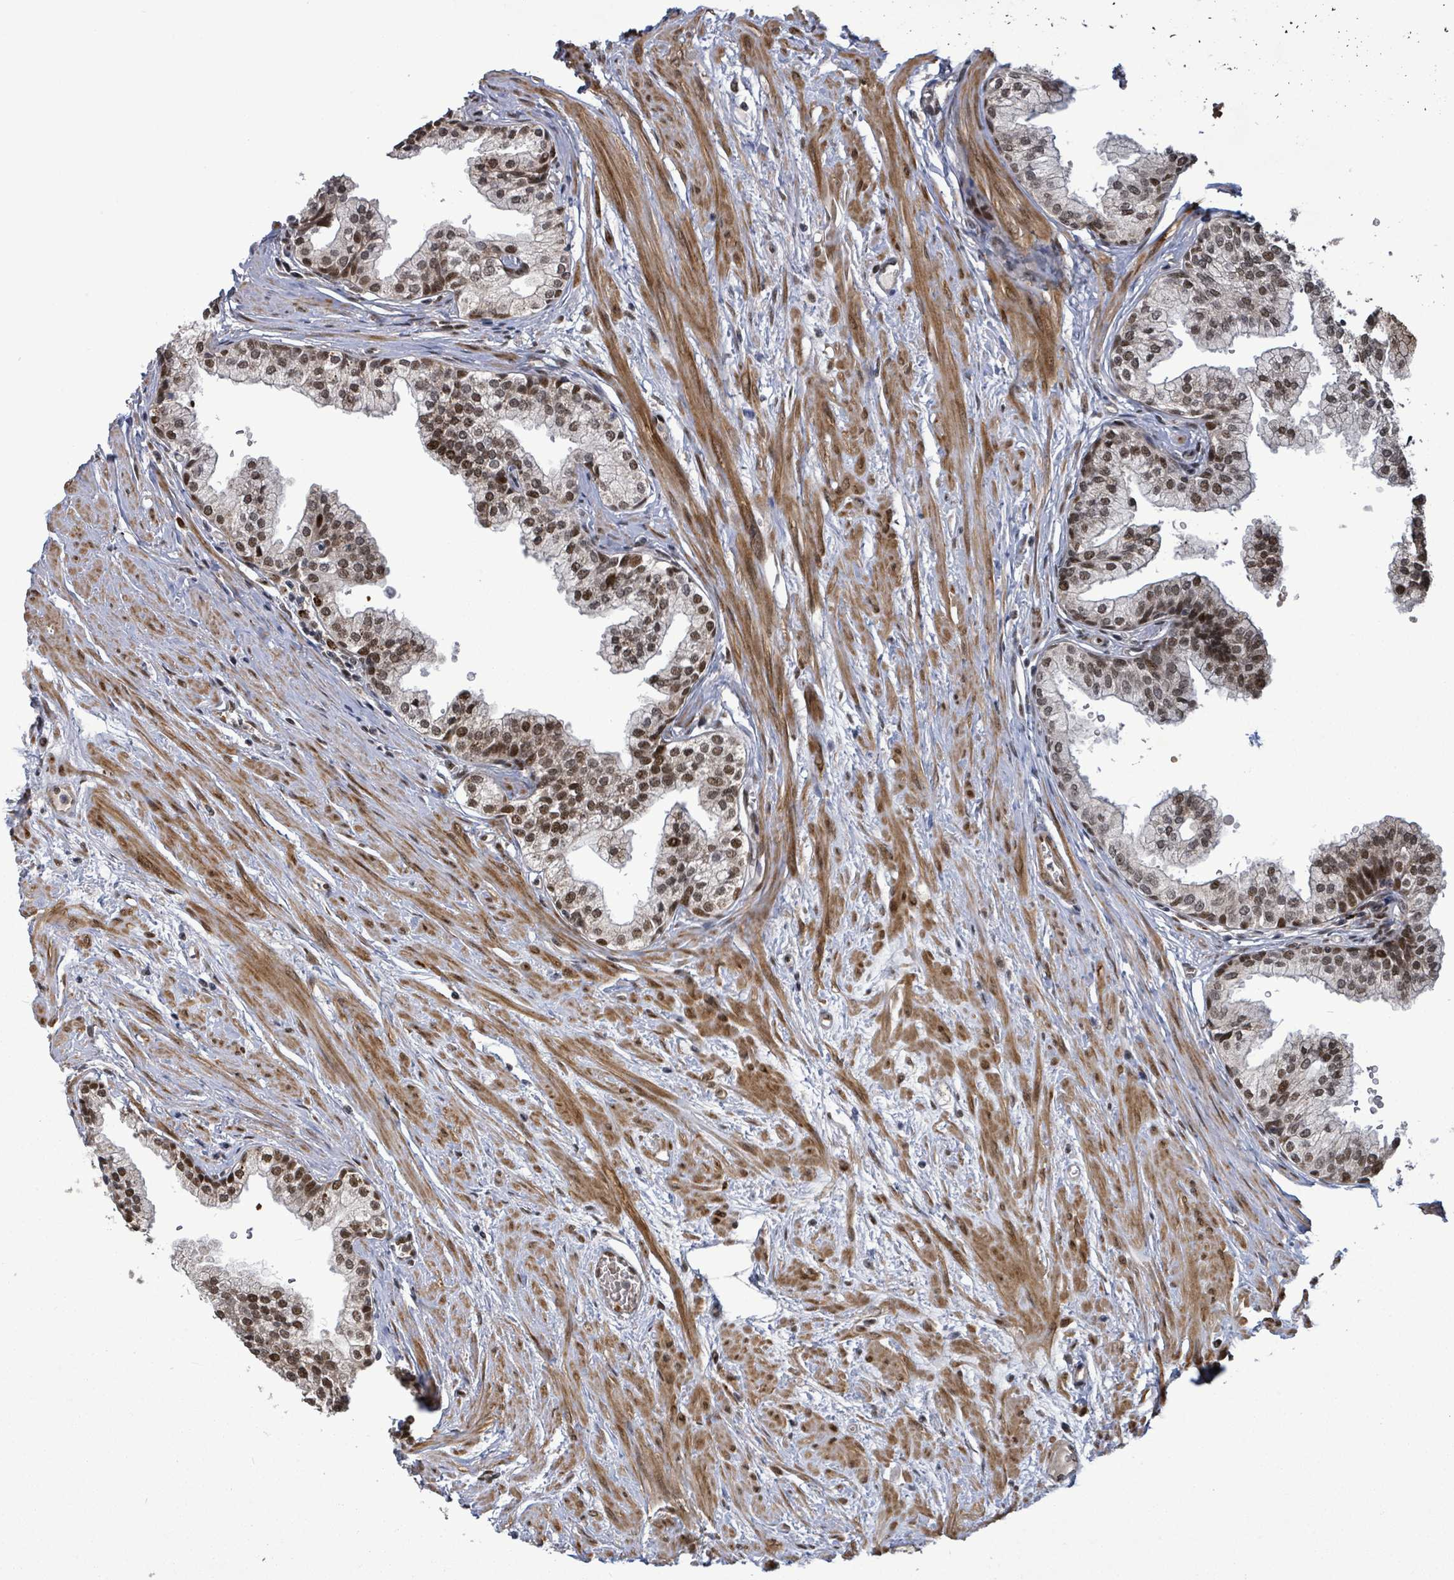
{"staining": {"intensity": "moderate", "quantity": ">75%", "location": "nuclear"}, "tissue": "prostate", "cell_type": "Glandular cells", "image_type": "normal", "snomed": [{"axis": "morphology", "description": "Normal tissue, NOS"}, {"axis": "topography", "description": "Prostate"}], "caption": "The histopathology image displays a brown stain indicating the presence of a protein in the nuclear of glandular cells in prostate. (DAB IHC with brightfield microscopy, high magnification).", "gene": "PATZ1", "patient": {"sex": "male", "age": 60}}